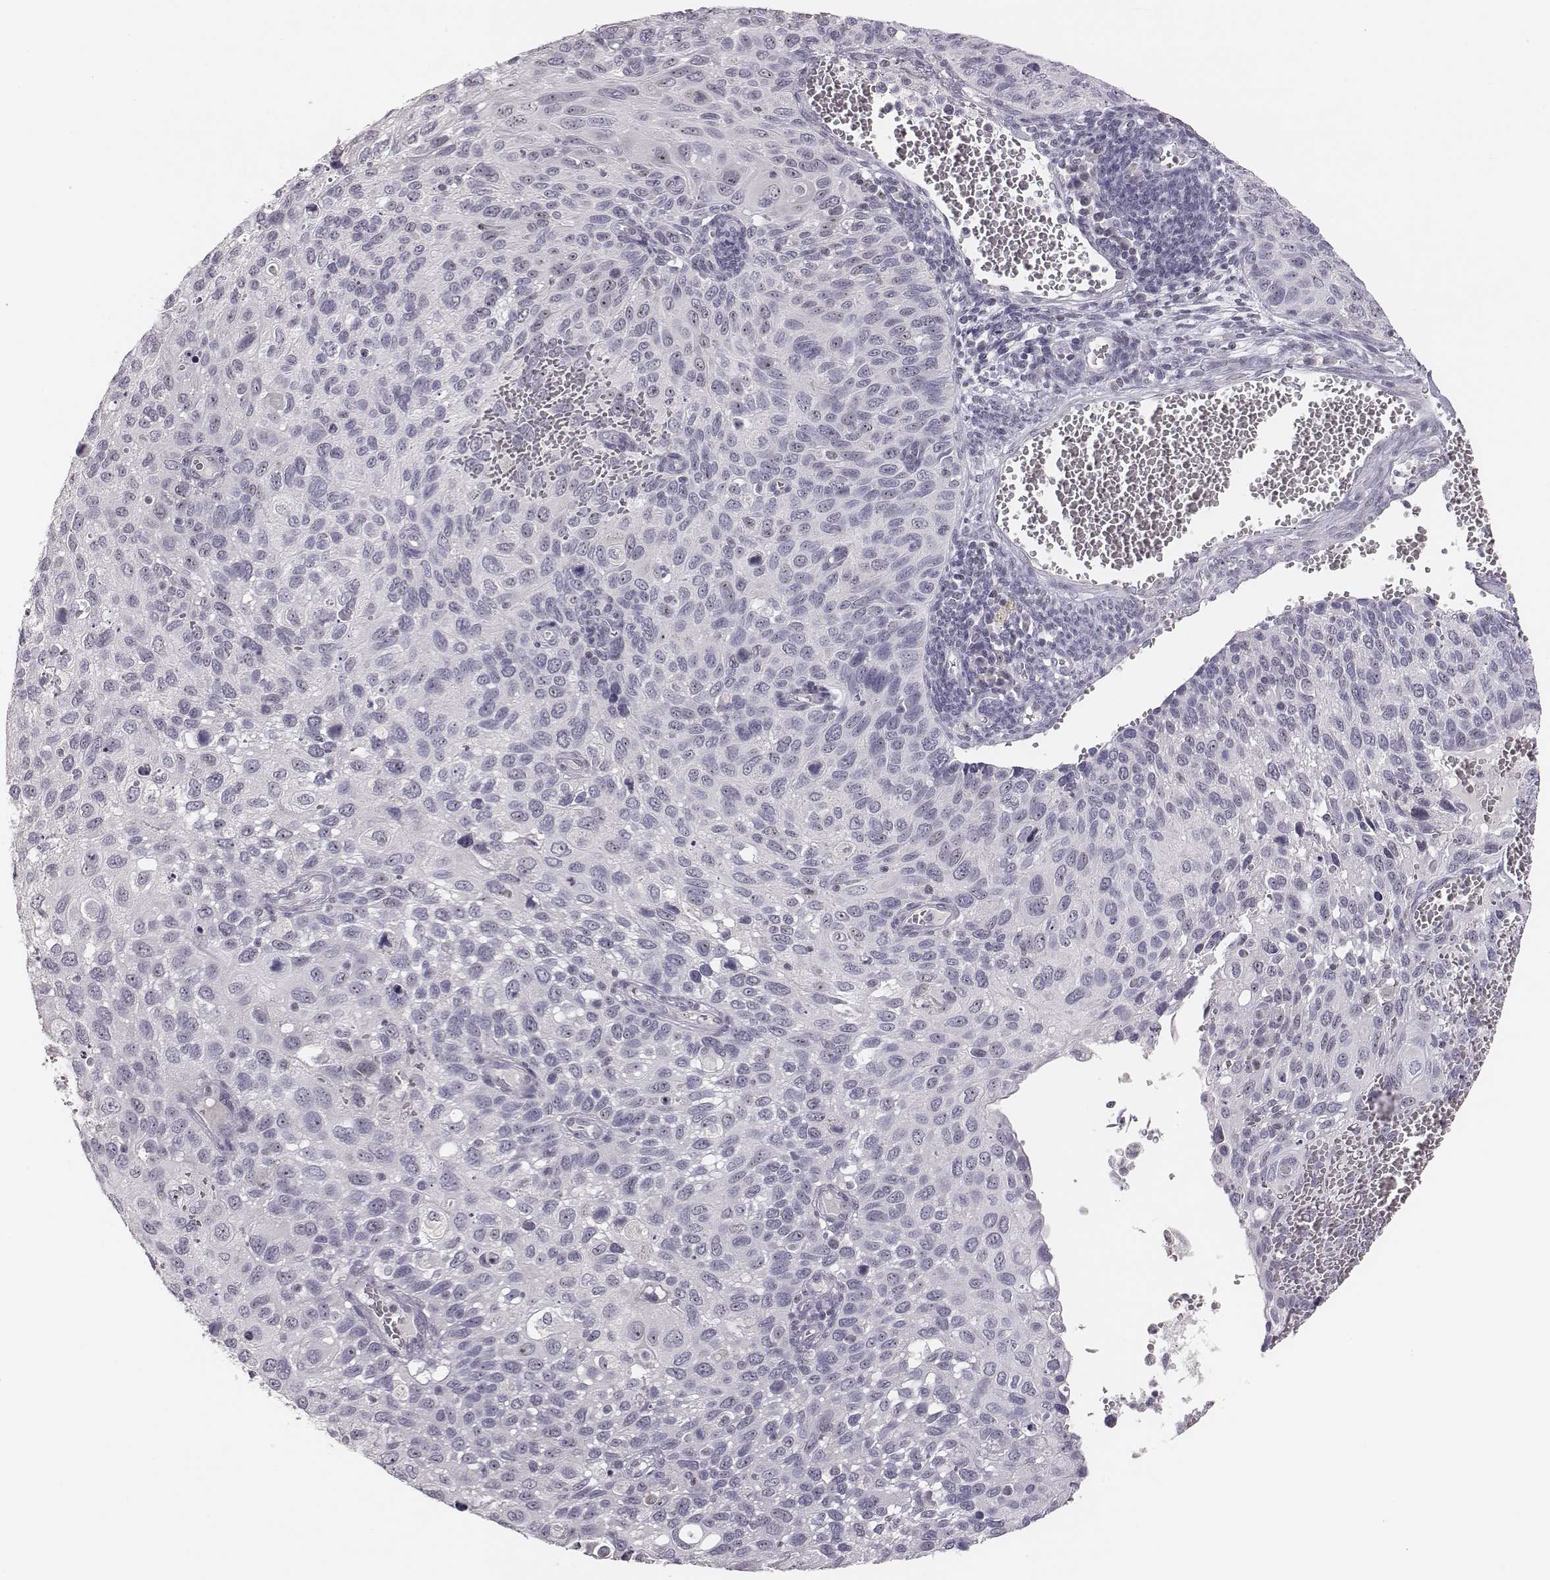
{"staining": {"intensity": "negative", "quantity": "none", "location": "none"}, "tissue": "cervical cancer", "cell_type": "Tumor cells", "image_type": "cancer", "snomed": [{"axis": "morphology", "description": "Squamous cell carcinoma, NOS"}, {"axis": "topography", "description": "Cervix"}], "caption": "An image of human cervical cancer is negative for staining in tumor cells. Nuclei are stained in blue.", "gene": "NIFK", "patient": {"sex": "female", "age": 70}}